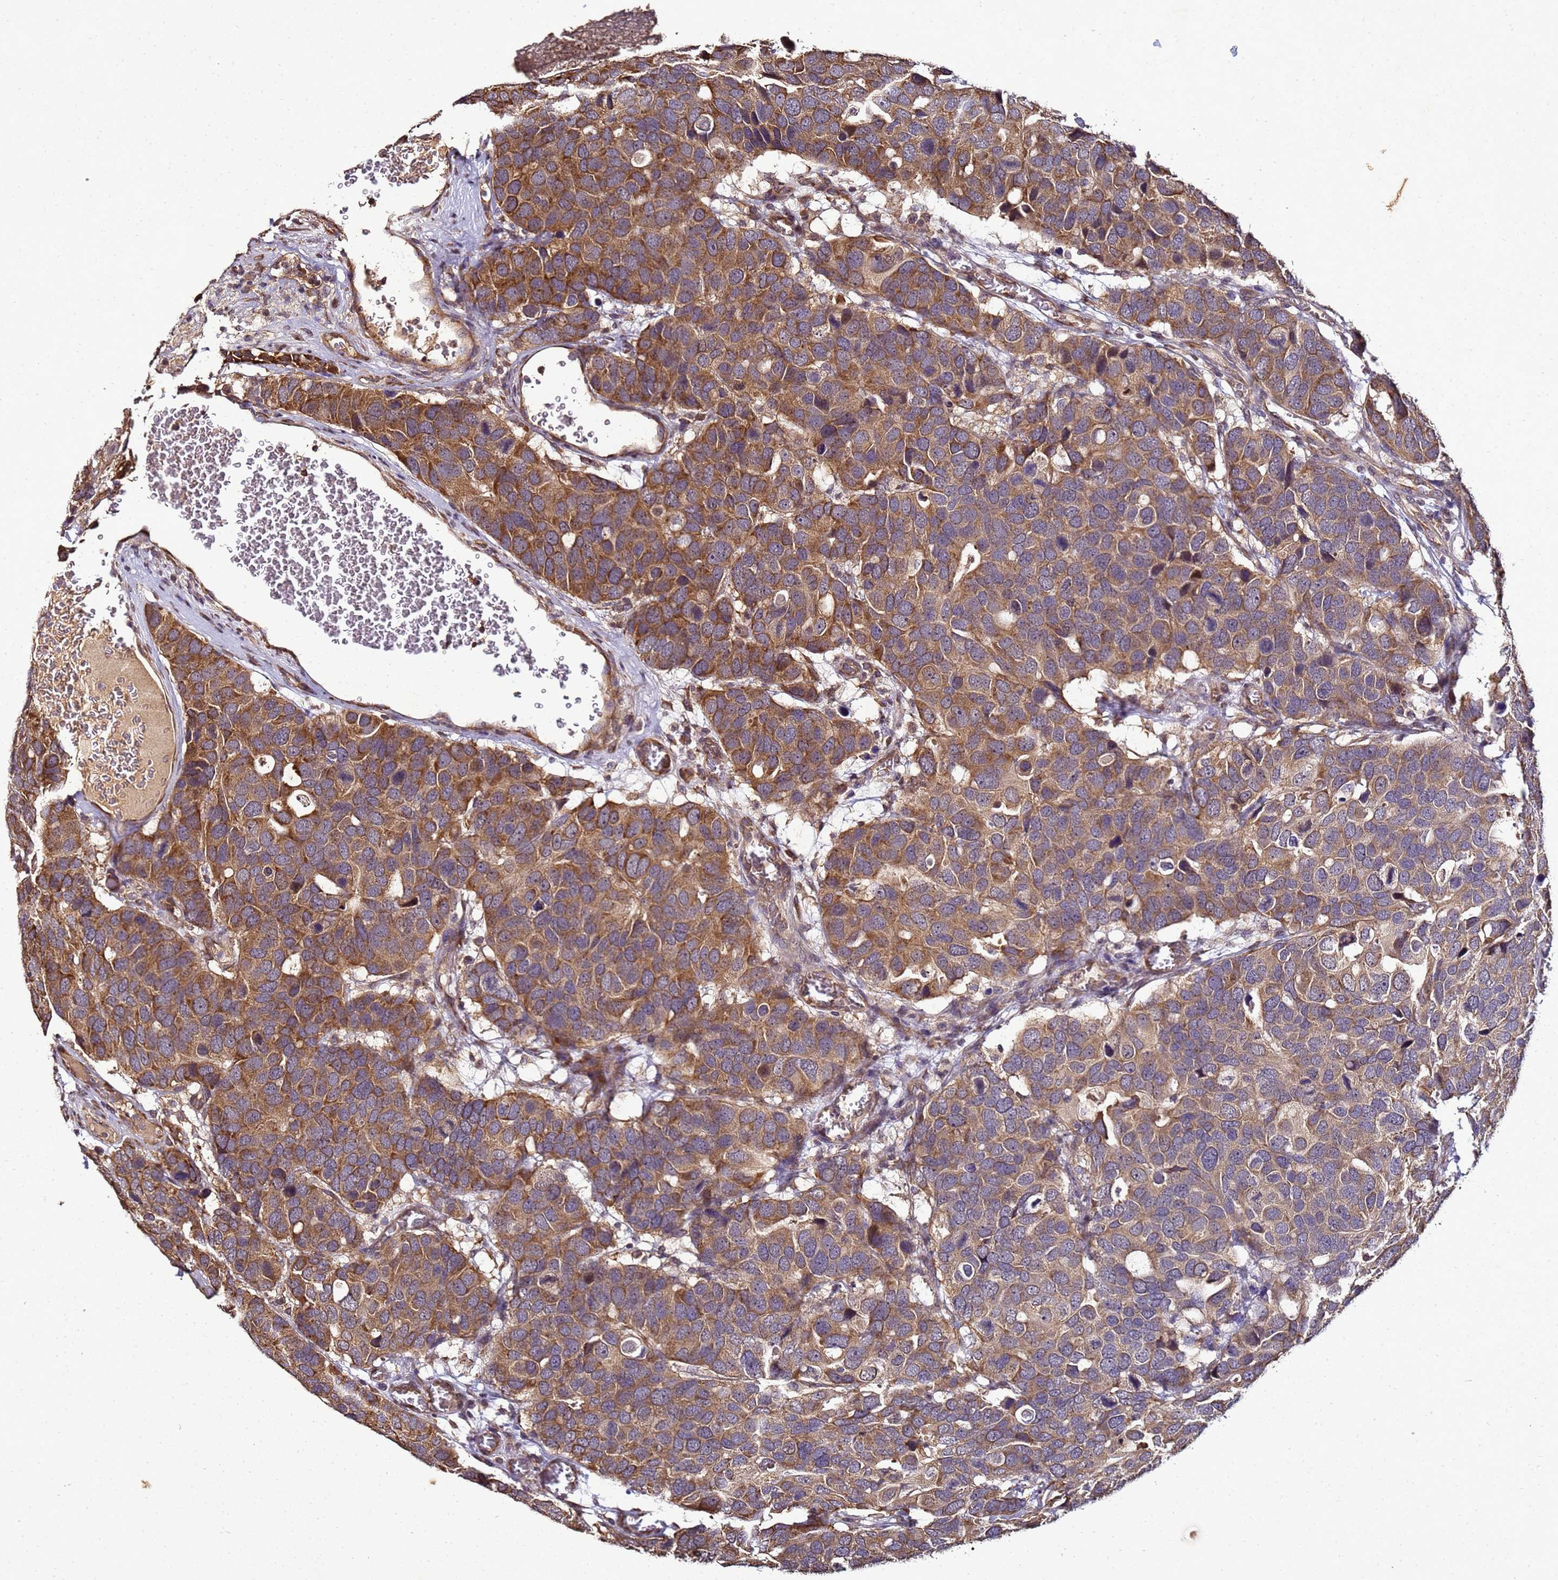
{"staining": {"intensity": "moderate", "quantity": ">75%", "location": "cytoplasmic/membranous"}, "tissue": "breast cancer", "cell_type": "Tumor cells", "image_type": "cancer", "snomed": [{"axis": "morphology", "description": "Duct carcinoma"}, {"axis": "topography", "description": "Breast"}], "caption": "This is an image of immunohistochemistry staining of breast cancer, which shows moderate positivity in the cytoplasmic/membranous of tumor cells.", "gene": "ANKRD17", "patient": {"sex": "female", "age": 83}}